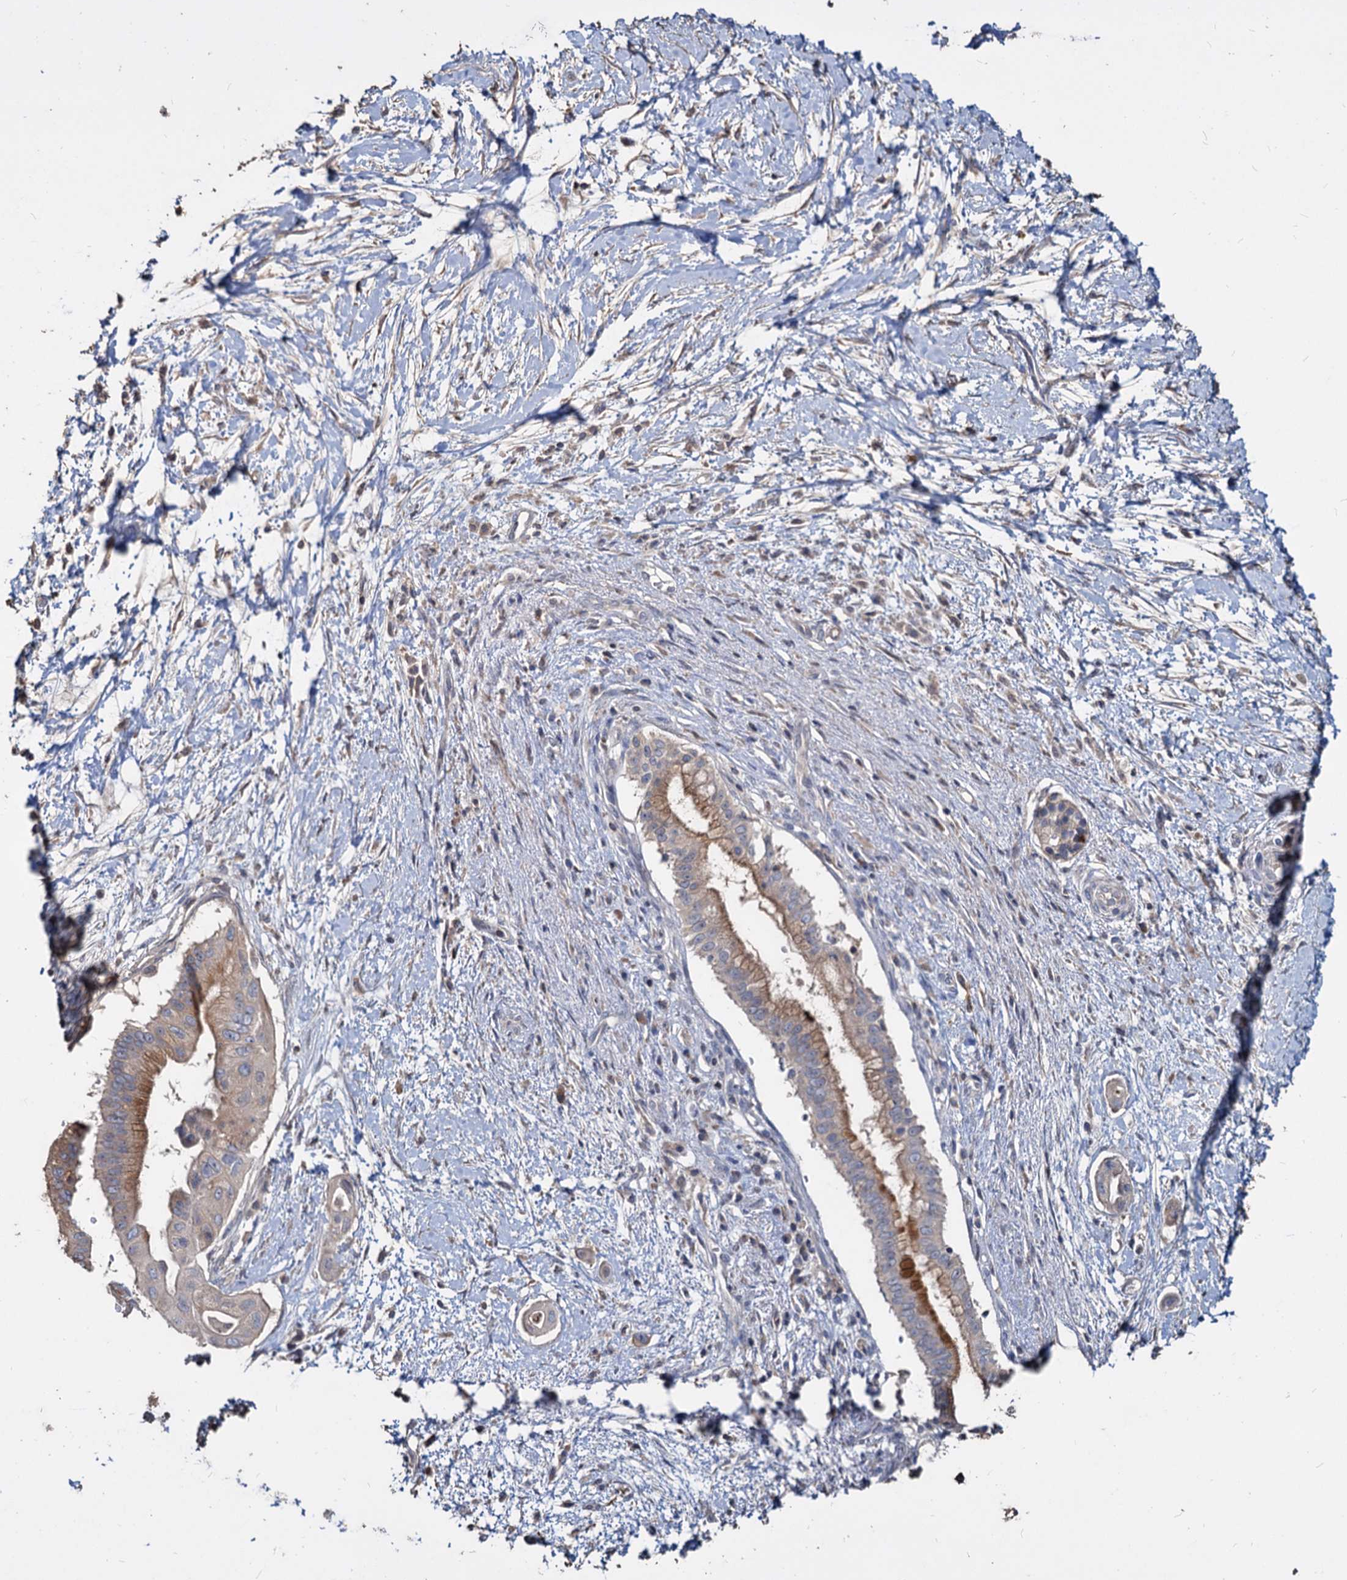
{"staining": {"intensity": "moderate", "quantity": "25%-75%", "location": "cytoplasmic/membranous"}, "tissue": "pancreatic cancer", "cell_type": "Tumor cells", "image_type": "cancer", "snomed": [{"axis": "morphology", "description": "Adenocarcinoma, NOS"}, {"axis": "topography", "description": "Pancreas"}], "caption": "A brown stain shows moderate cytoplasmic/membranous positivity of a protein in human pancreatic adenocarcinoma tumor cells.", "gene": "DEPDC4", "patient": {"sex": "male", "age": 68}}